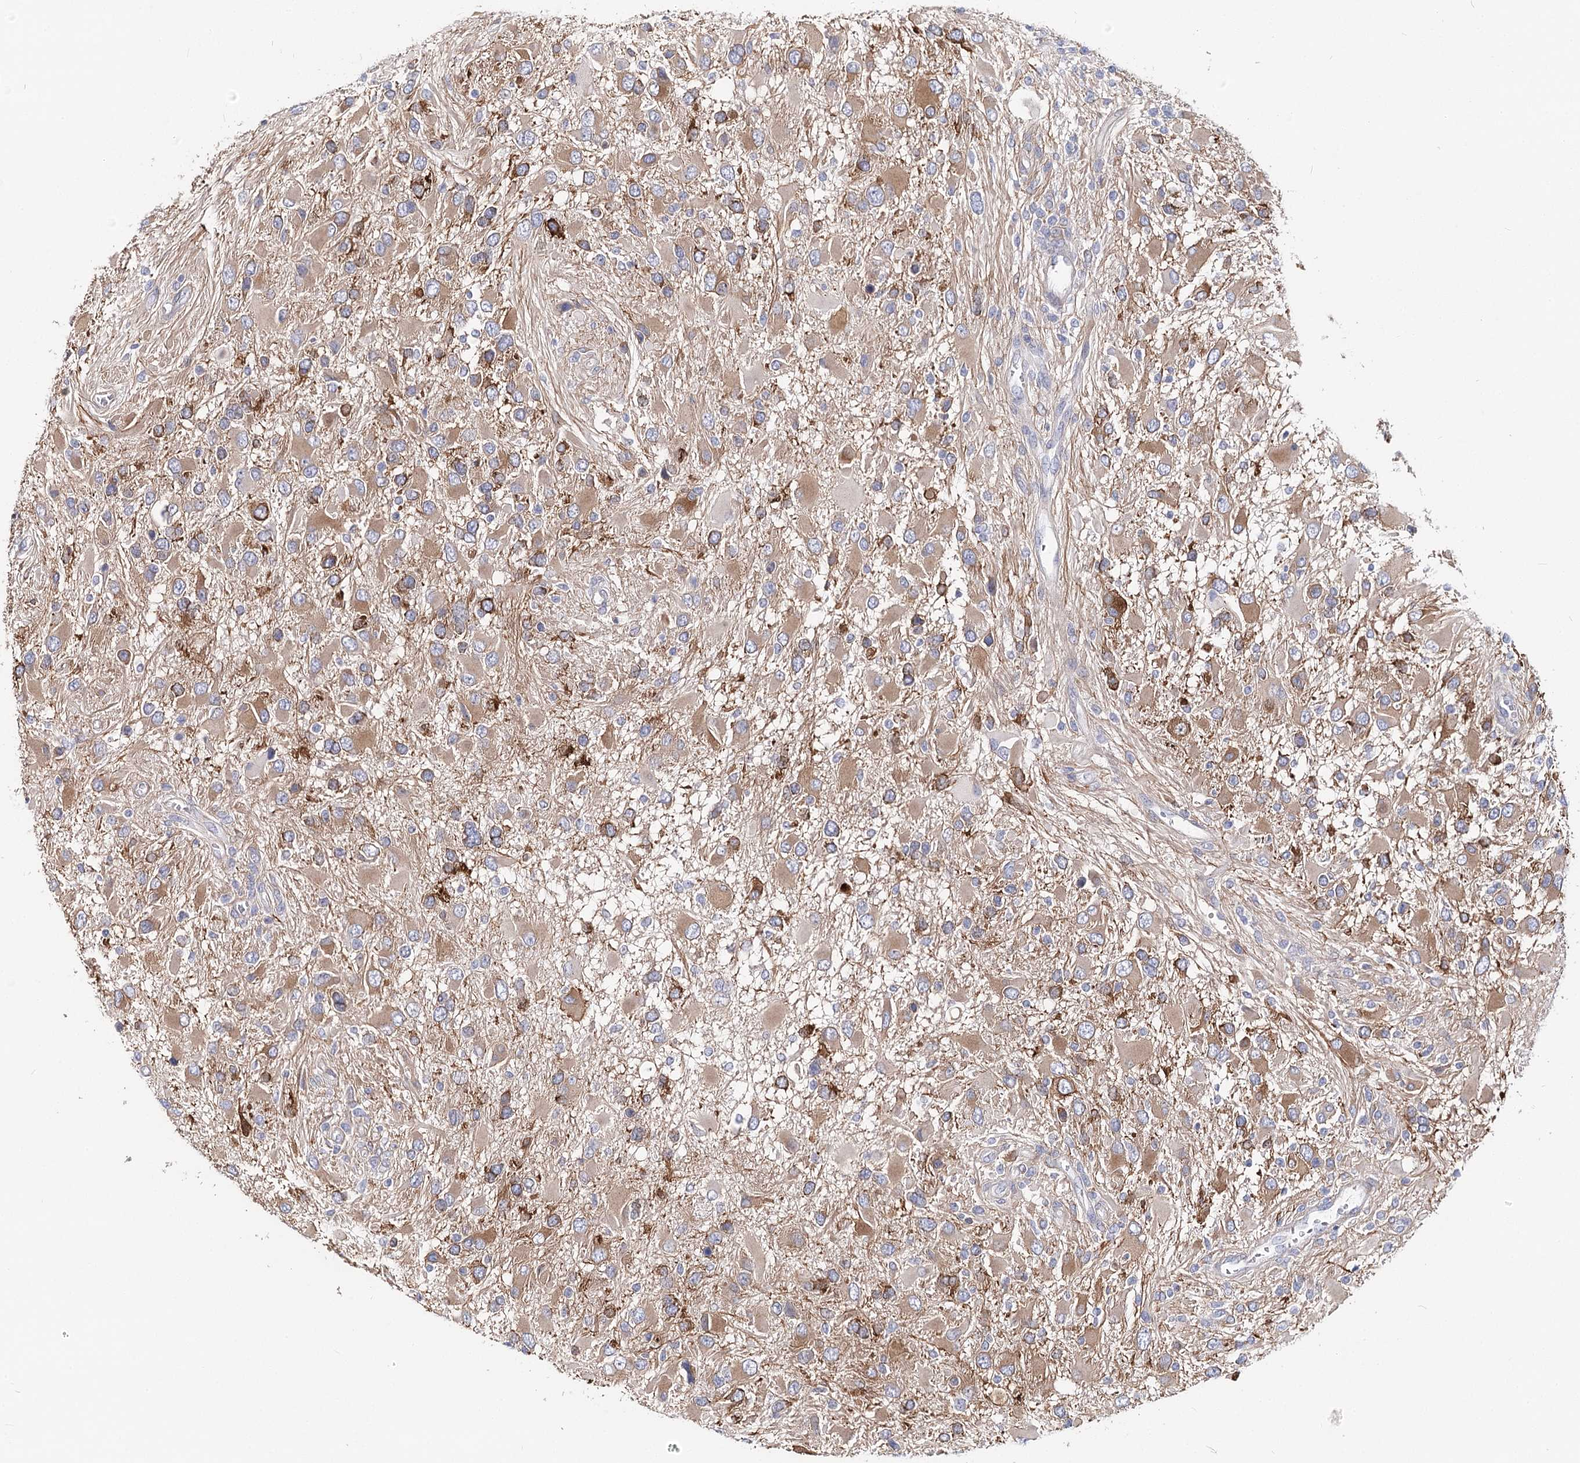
{"staining": {"intensity": "moderate", "quantity": "25%-75%", "location": "cytoplasmic/membranous"}, "tissue": "glioma", "cell_type": "Tumor cells", "image_type": "cancer", "snomed": [{"axis": "morphology", "description": "Glioma, malignant, High grade"}, {"axis": "topography", "description": "Brain"}], "caption": "Tumor cells exhibit medium levels of moderate cytoplasmic/membranous positivity in approximately 25%-75% of cells in glioma. (DAB = brown stain, brightfield microscopy at high magnification).", "gene": "TEX12", "patient": {"sex": "male", "age": 53}}